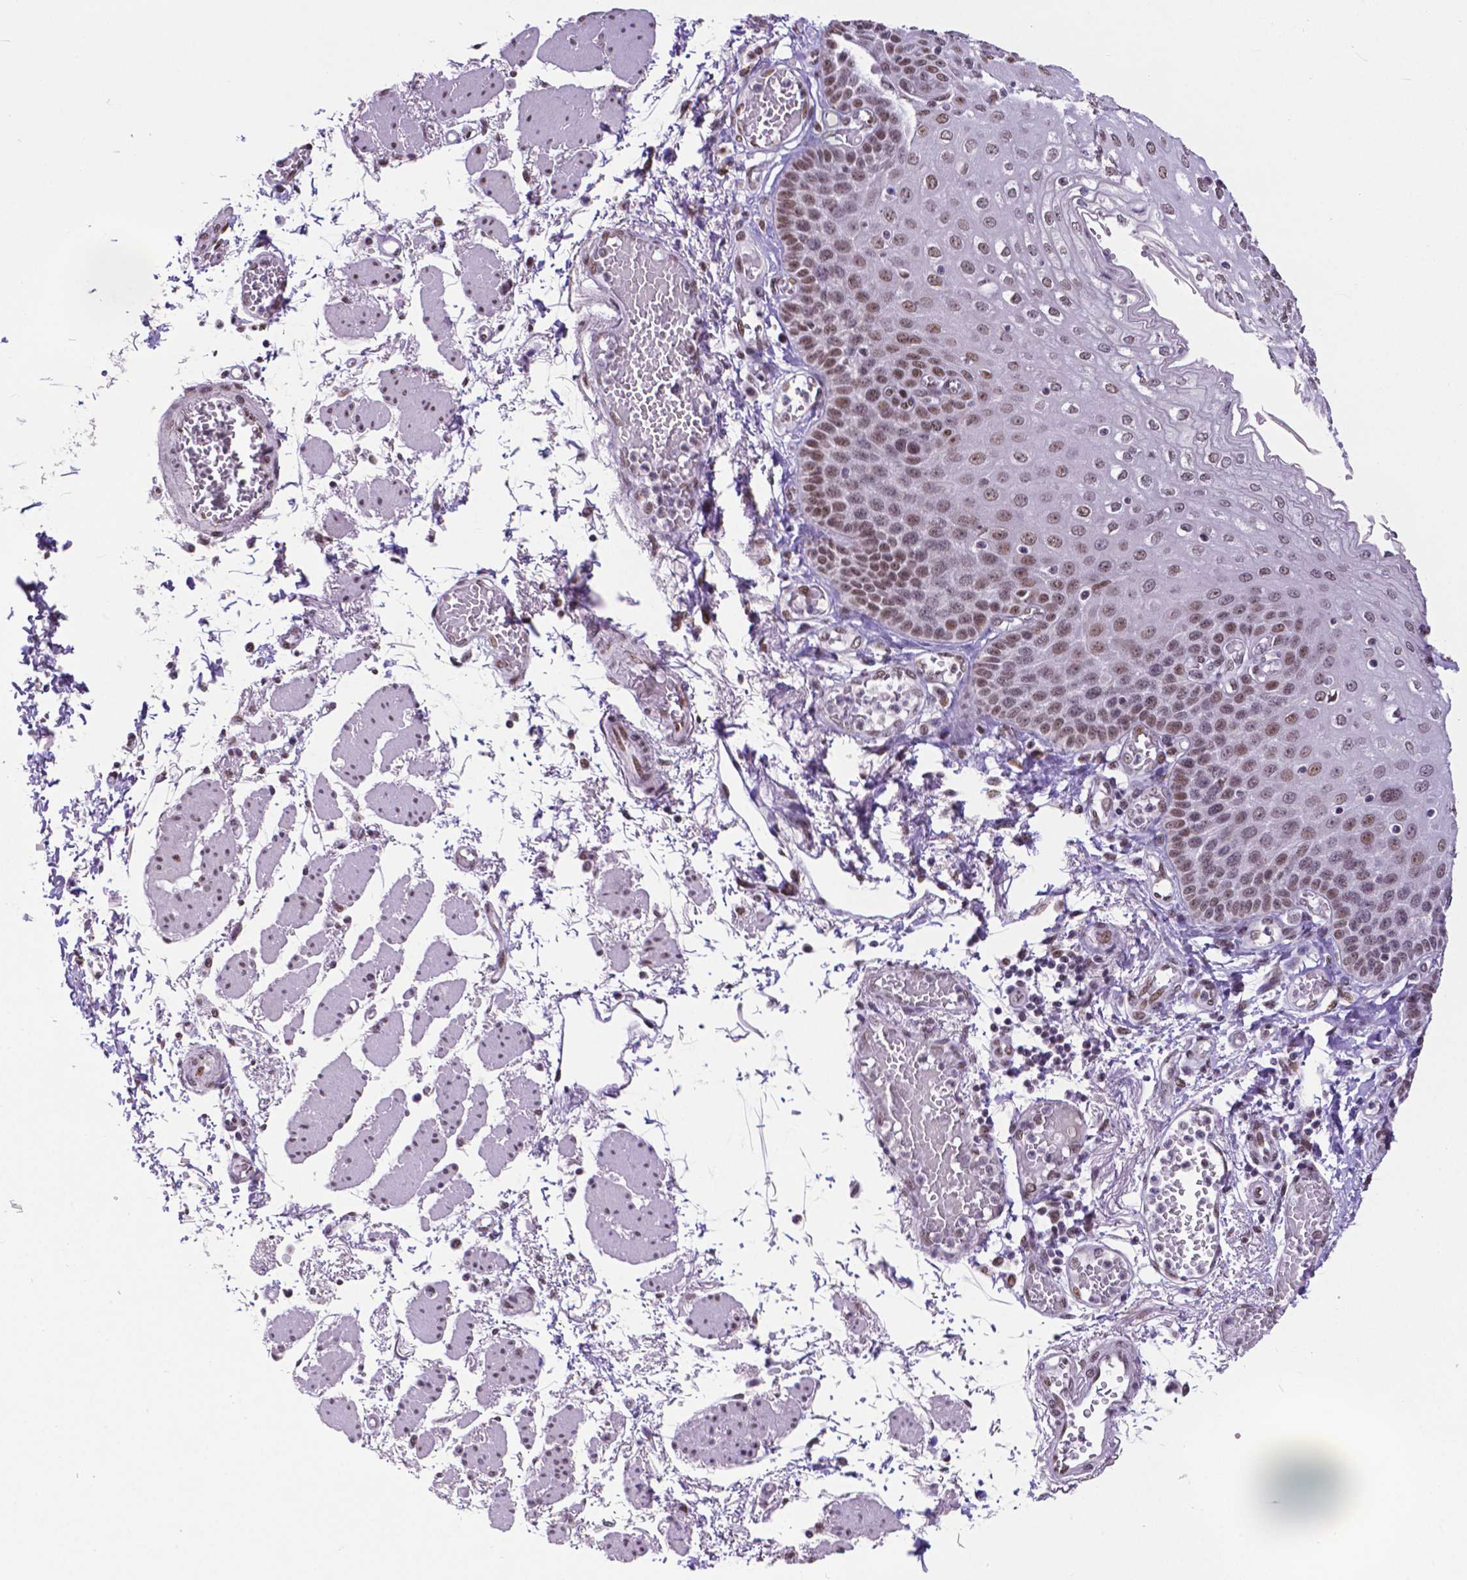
{"staining": {"intensity": "moderate", "quantity": ">75%", "location": "nuclear"}, "tissue": "esophagus", "cell_type": "Squamous epithelial cells", "image_type": "normal", "snomed": [{"axis": "morphology", "description": "Normal tissue, NOS"}, {"axis": "morphology", "description": "Adenocarcinoma, NOS"}, {"axis": "topography", "description": "Esophagus"}], "caption": "Immunohistochemistry micrograph of normal human esophagus stained for a protein (brown), which exhibits medium levels of moderate nuclear staining in about >75% of squamous epithelial cells.", "gene": "ATRX", "patient": {"sex": "male", "age": 81}}